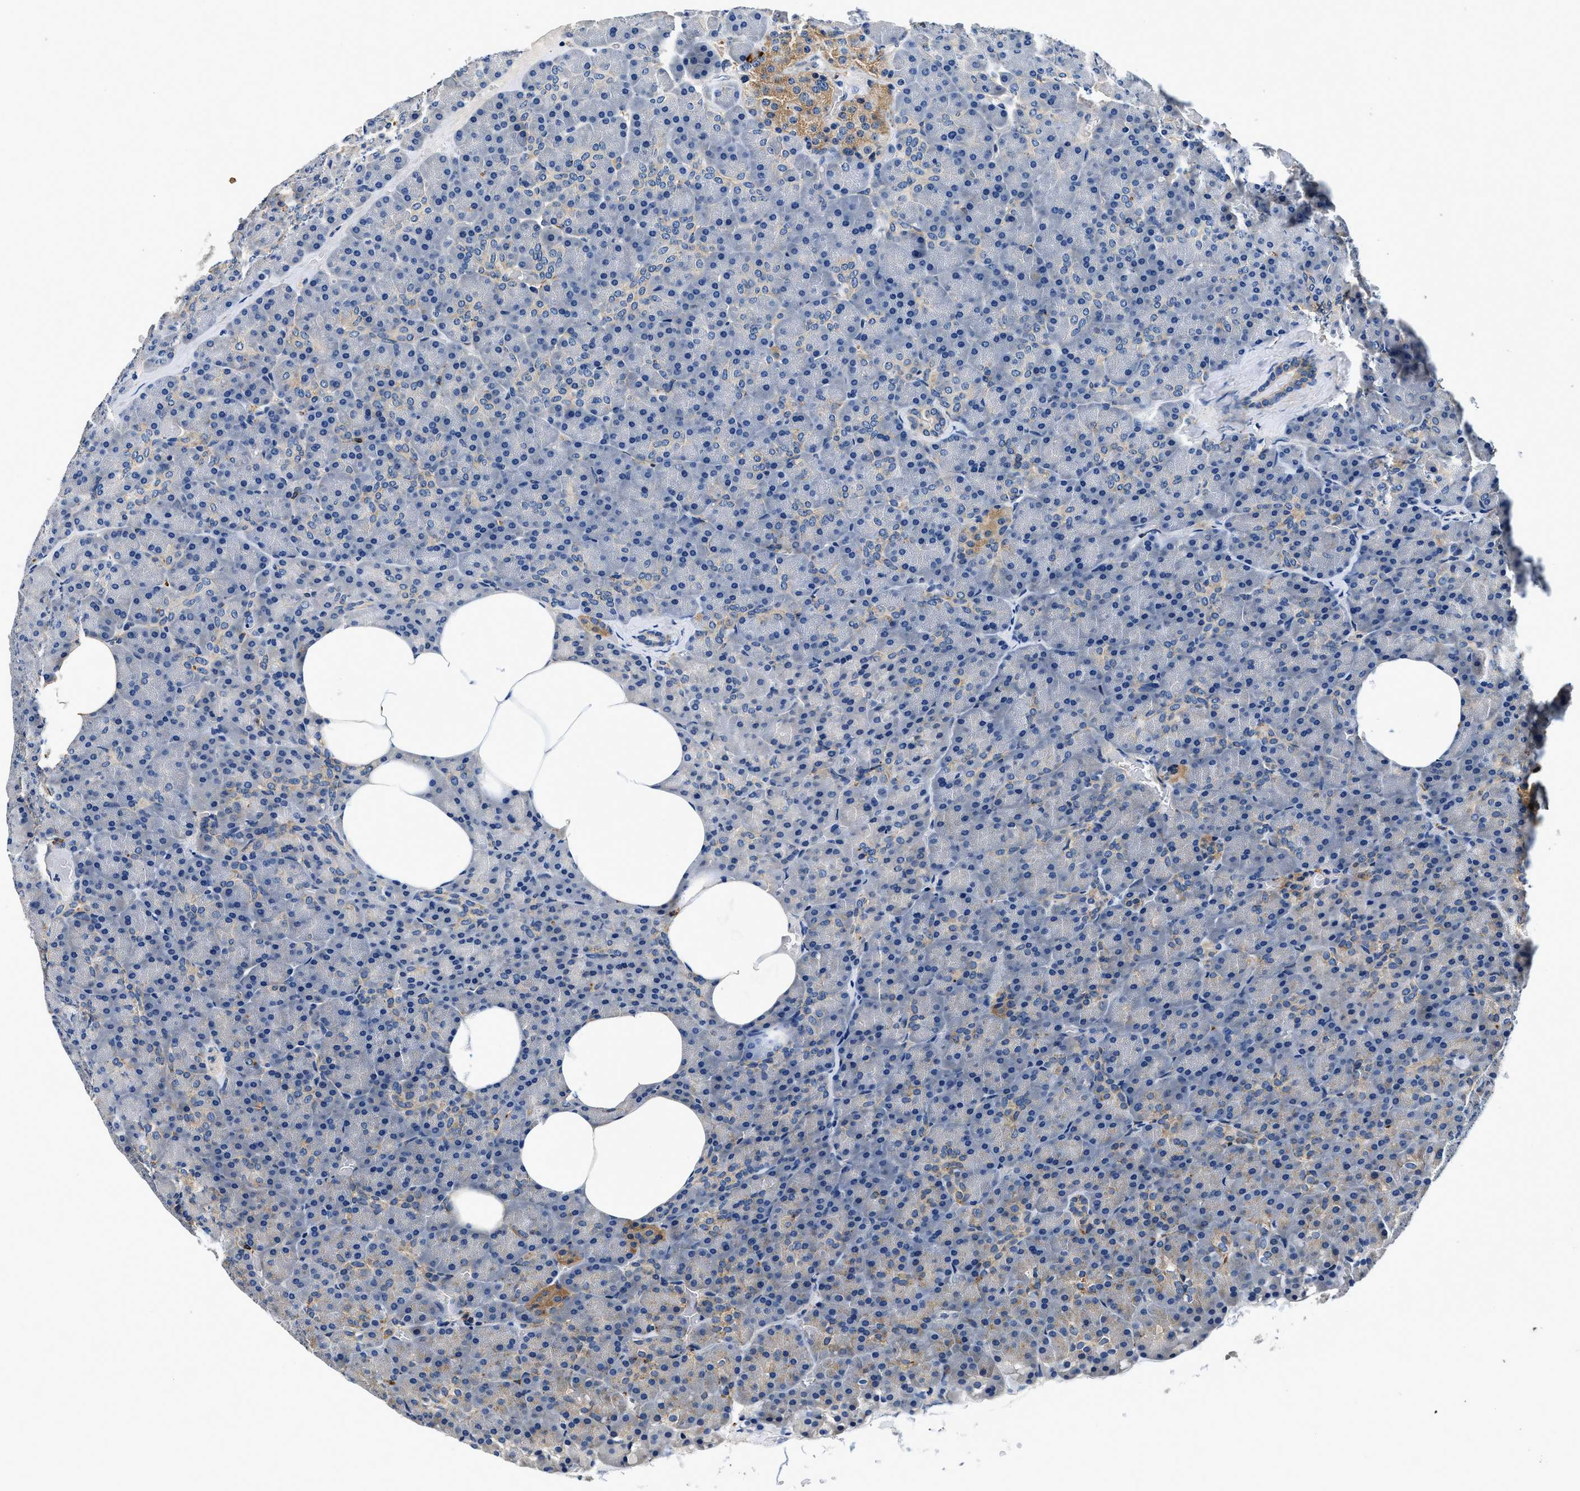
{"staining": {"intensity": "weak", "quantity": "<25%", "location": "cytoplasmic/membranous"}, "tissue": "pancreas", "cell_type": "Exocrine glandular cells", "image_type": "normal", "snomed": [{"axis": "morphology", "description": "Normal tissue, NOS"}, {"axis": "topography", "description": "Pancreas"}], "caption": "Photomicrograph shows no significant protein positivity in exocrine glandular cells of benign pancreas. The staining is performed using DAB (3,3'-diaminobenzidine) brown chromogen with nuclei counter-stained in using hematoxylin.", "gene": "ZFAND3", "patient": {"sex": "female", "age": 35}}